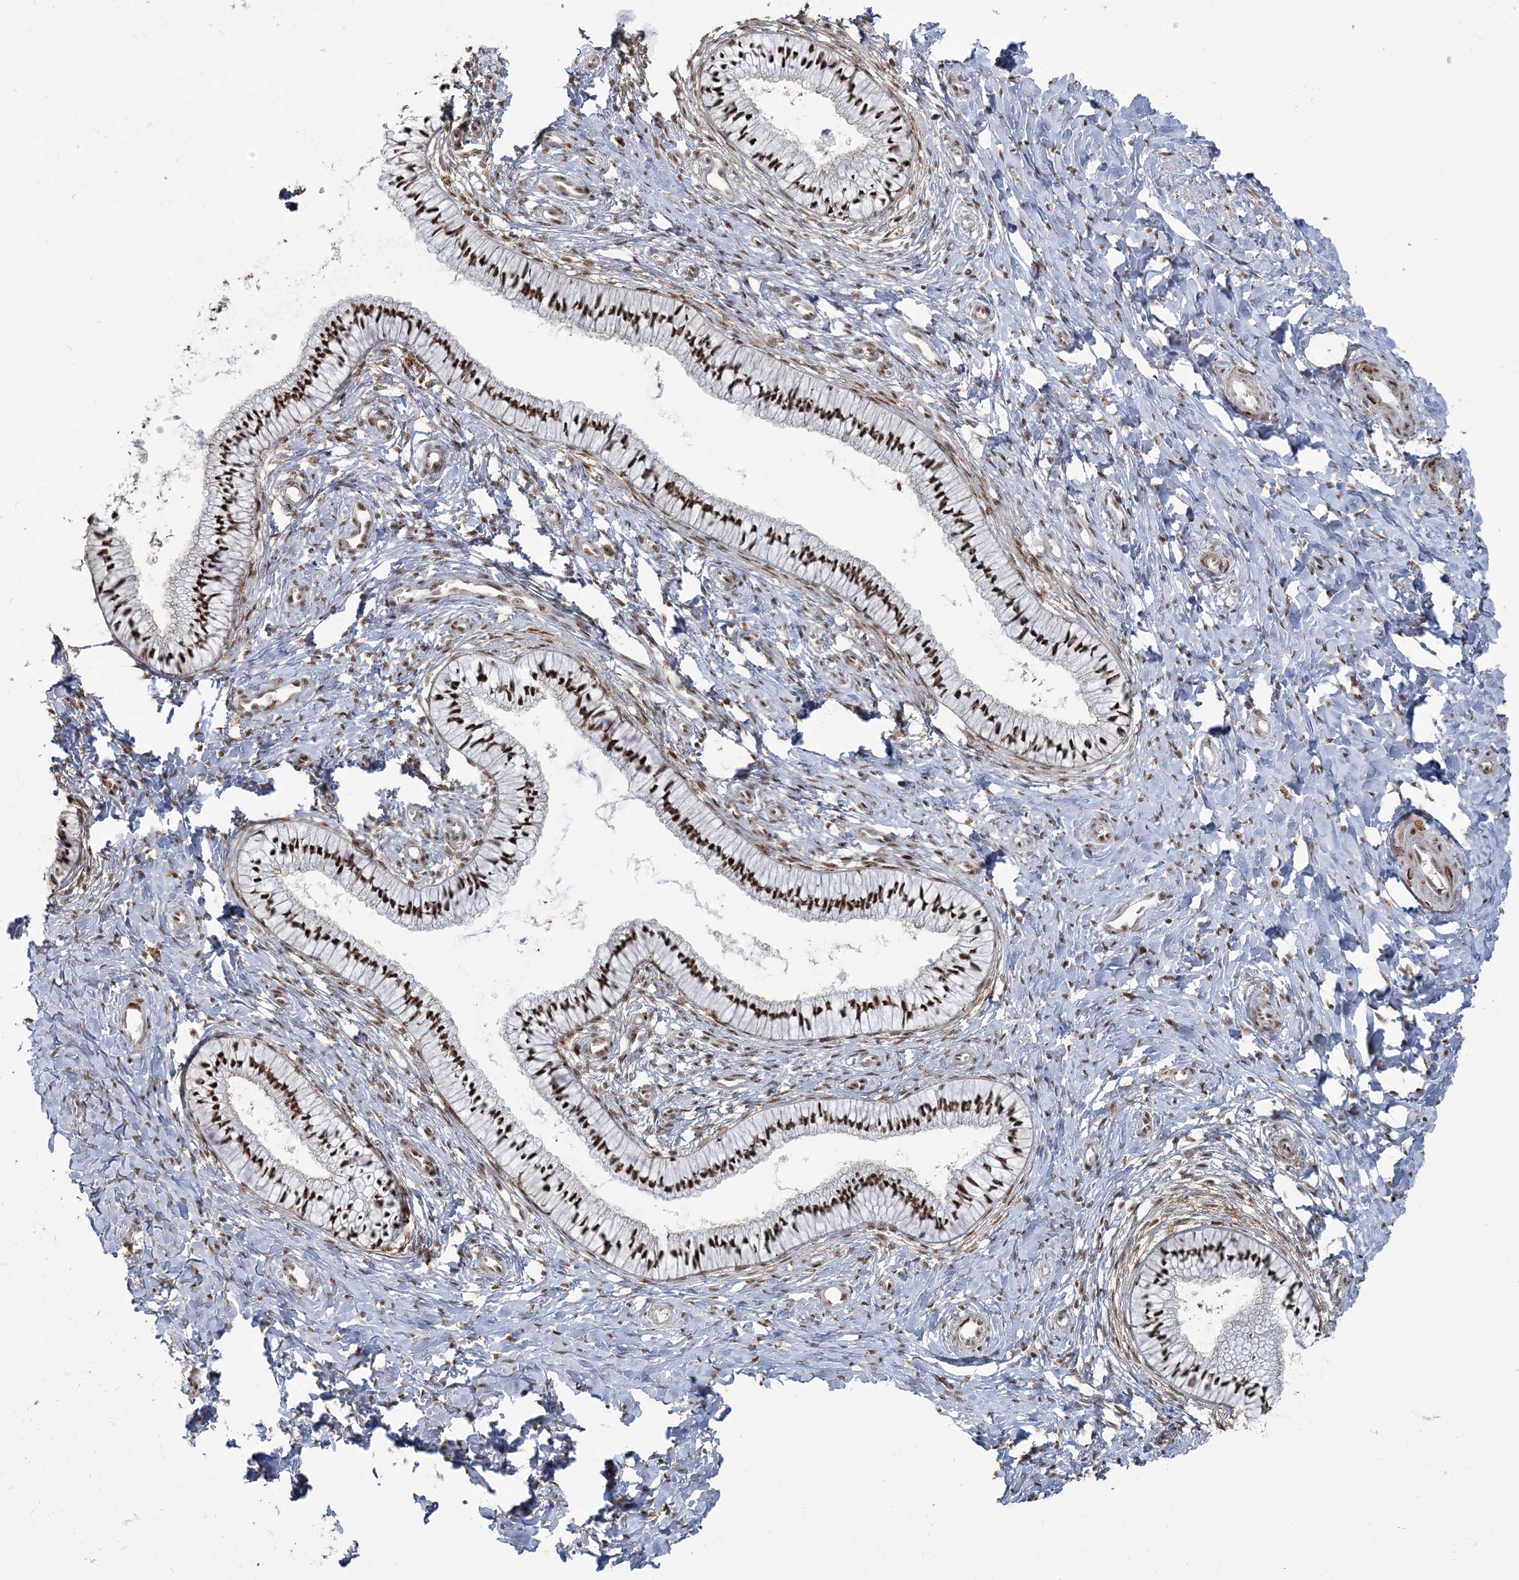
{"staining": {"intensity": "strong", "quantity": ">75%", "location": "nuclear"}, "tissue": "cervix", "cell_type": "Glandular cells", "image_type": "normal", "snomed": [{"axis": "morphology", "description": "Normal tissue, NOS"}, {"axis": "topography", "description": "Cervix"}], "caption": "Strong nuclear protein staining is present in approximately >75% of glandular cells in cervix.", "gene": "DDX46", "patient": {"sex": "female", "age": 36}}